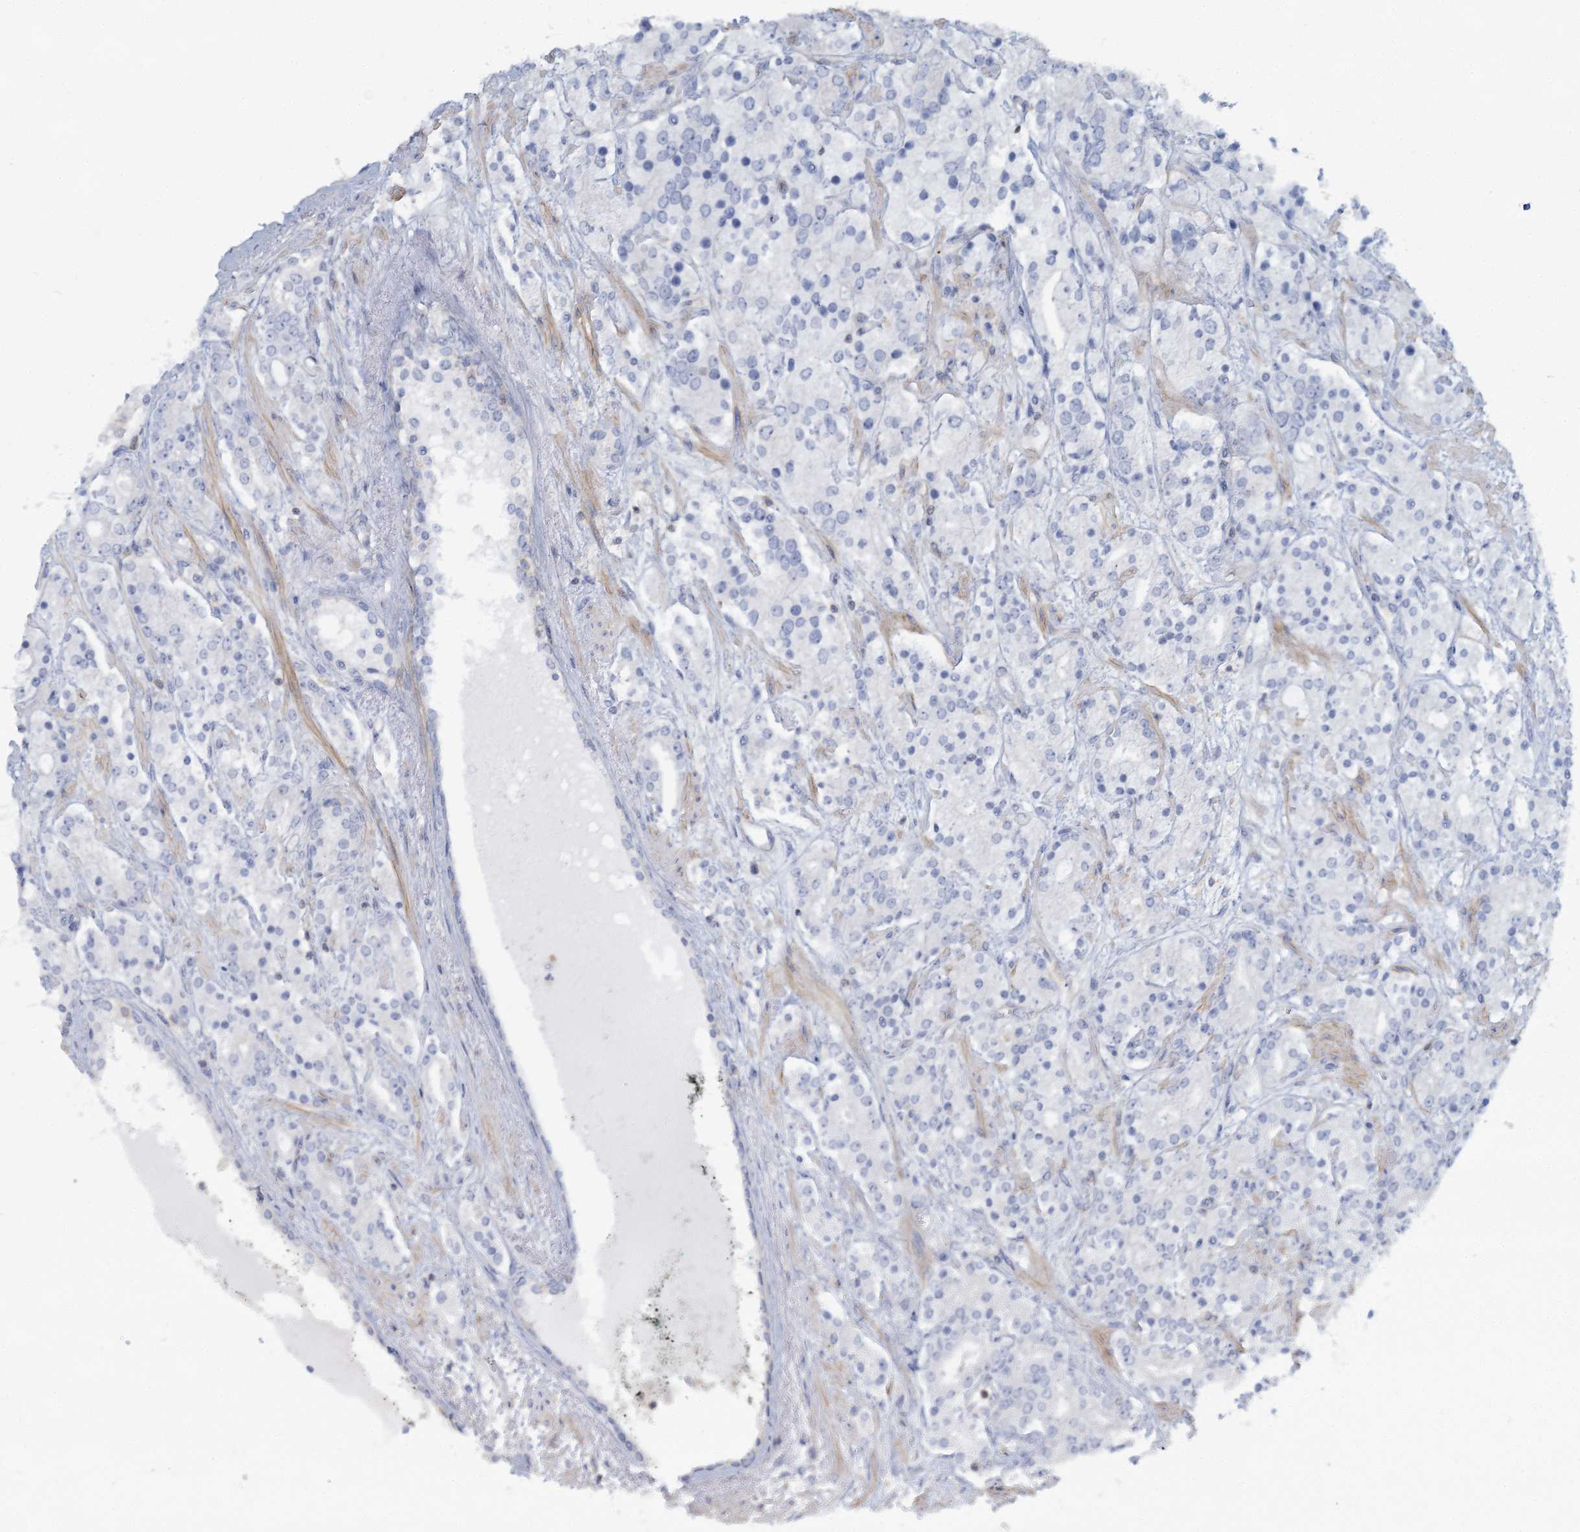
{"staining": {"intensity": "negative", "quantity": "none", "location": "none"}, "tissue": "prostate cancer", "cell_type": "Tumor cells", "image_type": "cancer", "snomed": [{"axis": "morphology", "description": "Adenocarcinoma, High grade"}, {"axis": "topography", "description": "Prostate"}], "caption": "A high-resolution histopathology image shows immunohistochemistry staining of prostate cancer, which reveals no significant expression in tumor cells.", "gene": "CUEDC2", "patient": {"sex": "male", "age": 71}}